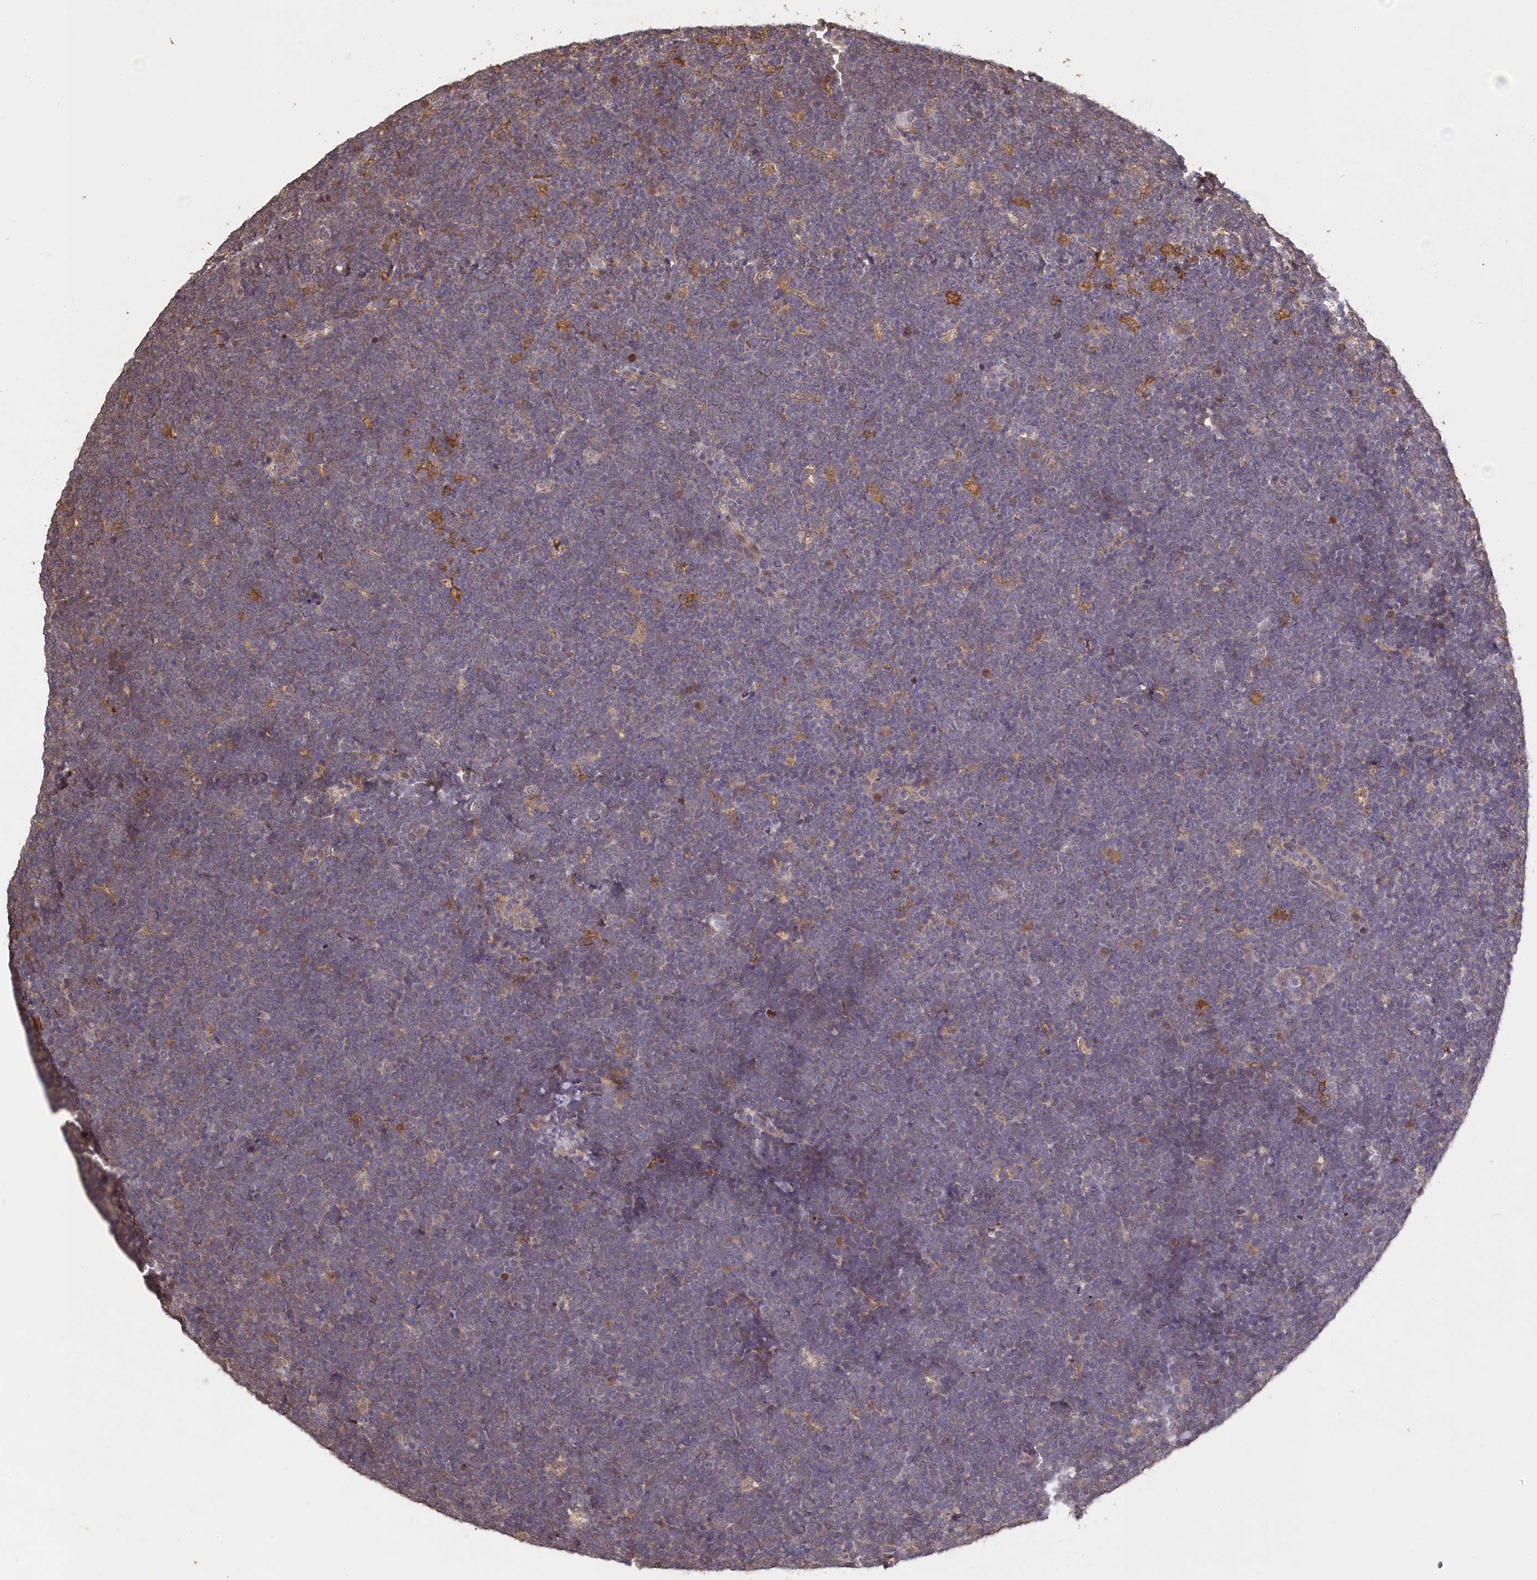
{"staining": {"intensity": "weak", "quantity": "25%-75%", "location": "cytoplasmic/membranous"}, "tissue": "lymphoma", "cell_type": "Tumor cells", "image_type": "cancer", "snomed": [{"axis": "morphology", "description": "Malignant lymphoma, non-Hodgkin's type, High grade"}, {"axis": "topography", "description": "Lymph node"}], "caption": "Lymphoma tissue reveals weak cytoplasmic/membranous positivity in approximately 25%-75% of tumor cells, visualized by immunohistochemistry.", "gene": "UCHL3", "patient": {"sex": "male", "age": 13}}